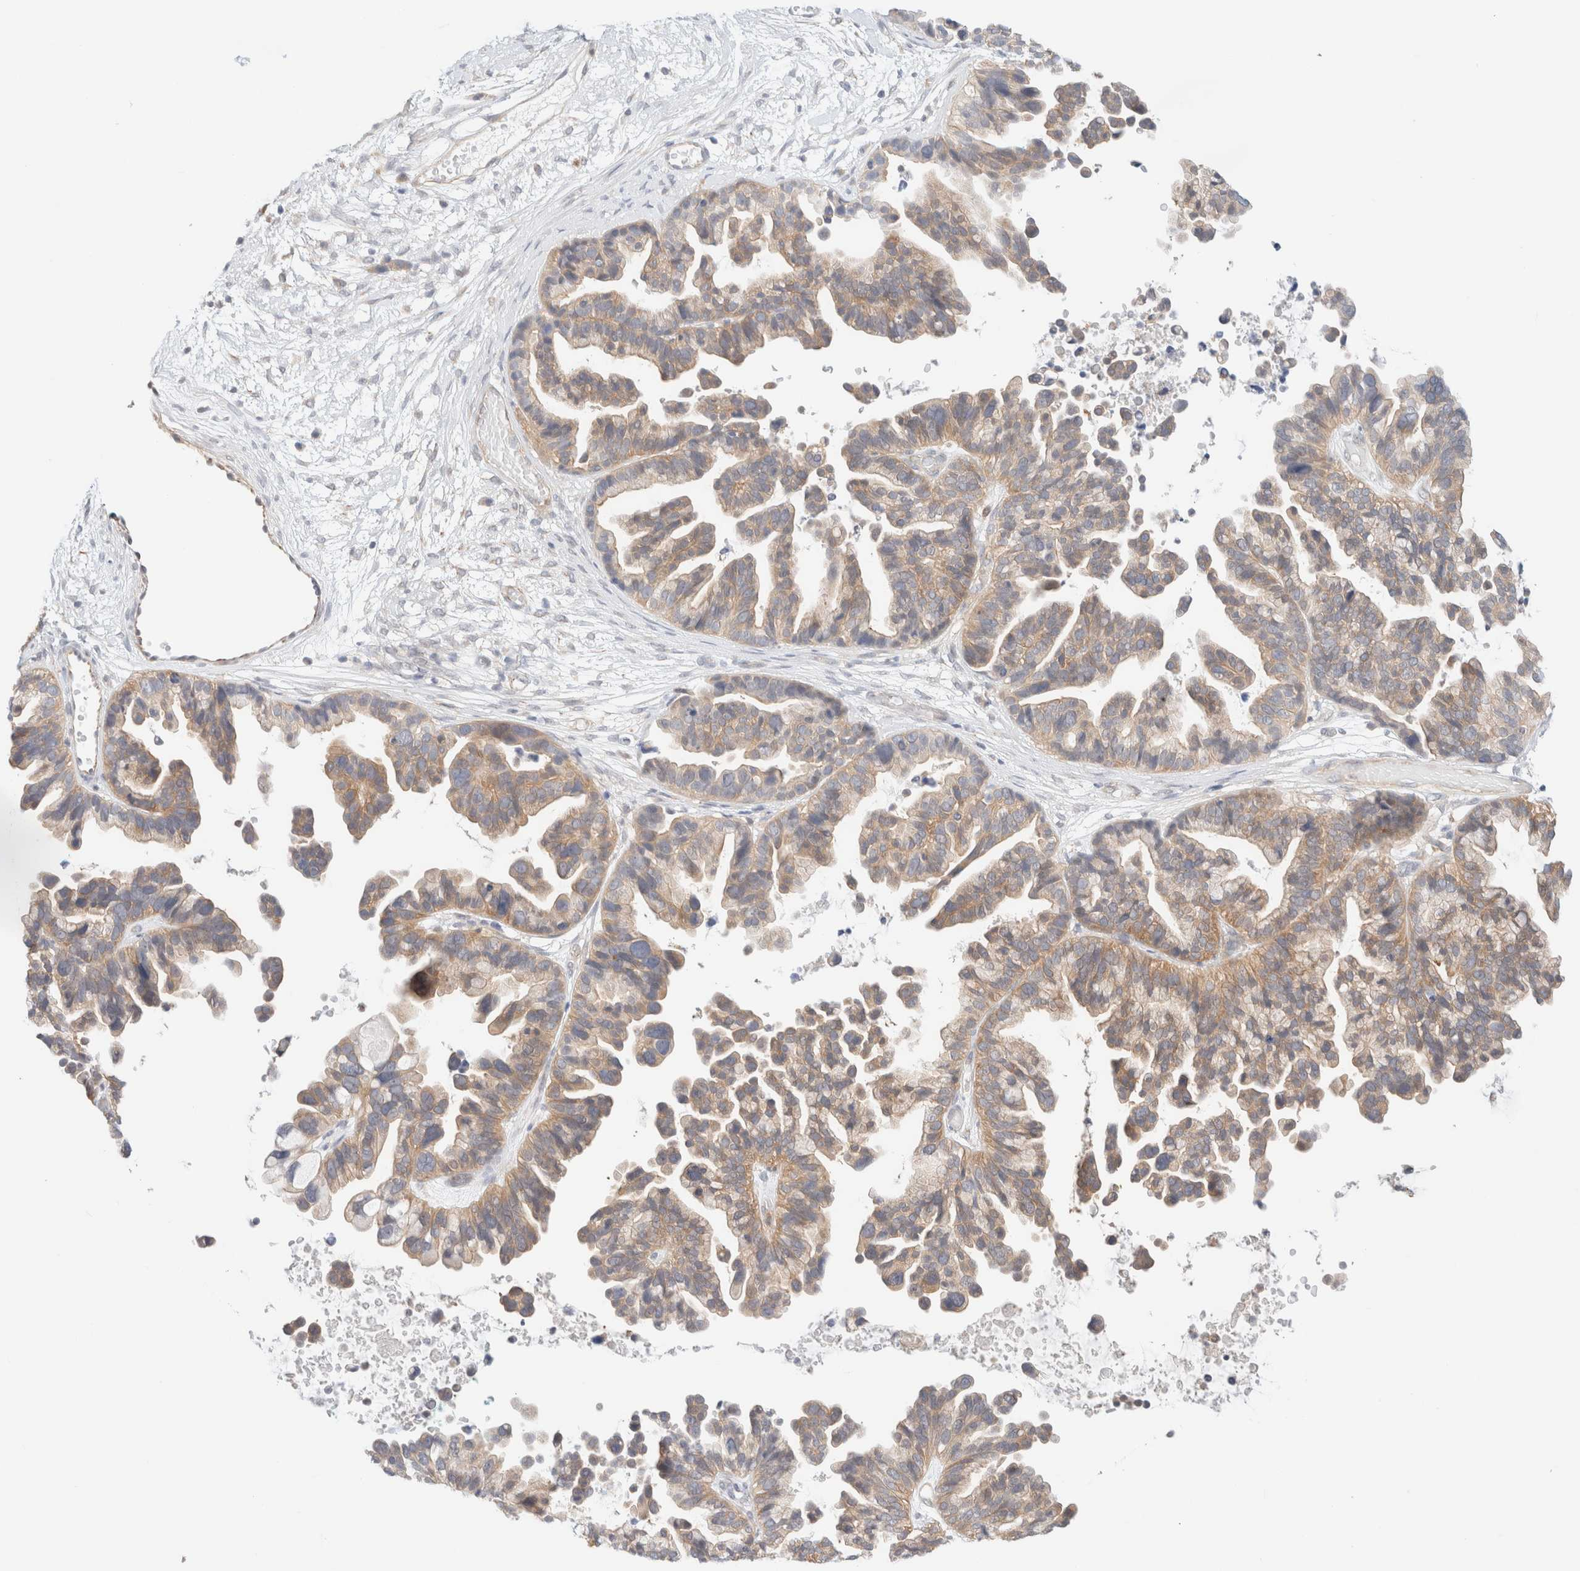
{"staining": {"intensity": "weak", "quantity": ">75%", "location": "cytoplasmic/membranous"}, "tissue": "ovarian cancer", "cell_type": "Tumor cells", "image_type": "cancer", "snomed": [{"axis": "morphology", "description": "Cystadenocarcinoma, serous, NOS"}, {"axis": "topography", "description": "Ovary"}], "caption": "Ovarian cancer (serous cystadenocarcinoma) tissue shows weak cytoplasmic/membranous expression in approximately >75% of tumor cells The staining was performed using DAB (3,3'-diaminobenzidine) to visualize the protein expression in brown, while the nuclei were stained in blue with hematoxylin (Magnification: 20x).", "gene": "UNC13B", "patient": {"sex": "female", "age": 56}}